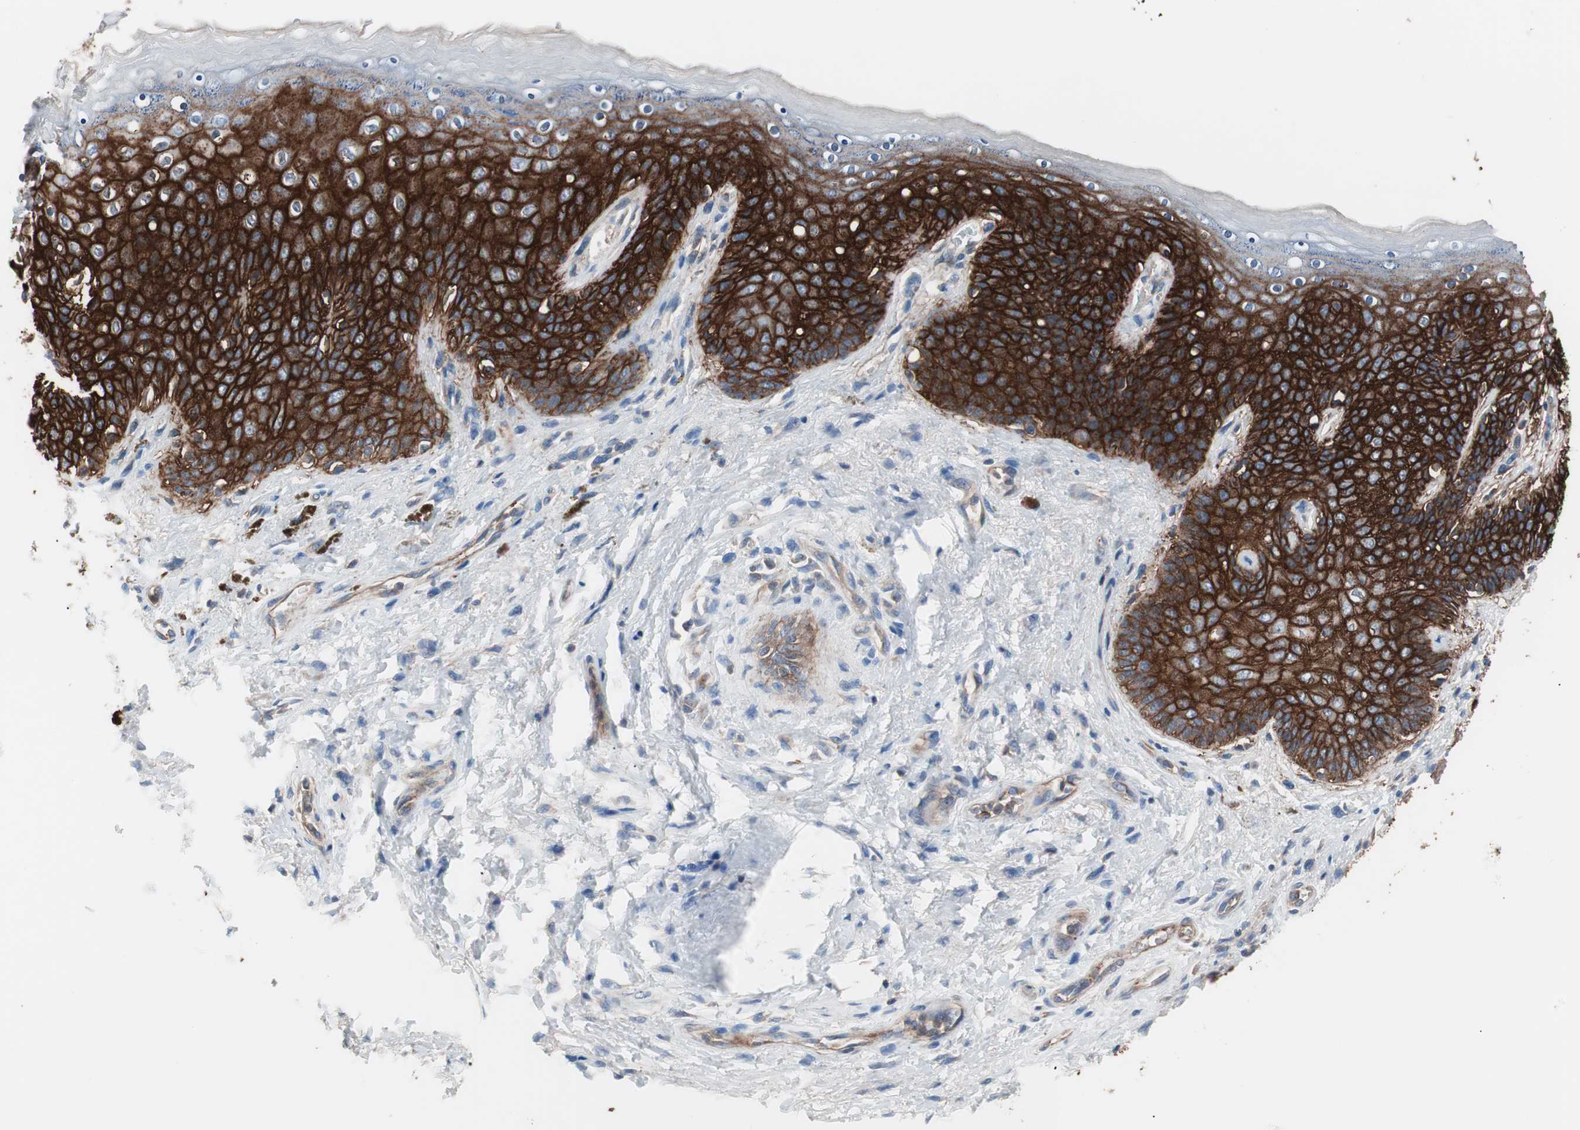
{"staining": {"intensity": "strong", "quantity": ">75%", "location": "cytoplasmic/membranous"}, "tissue": "skin", "cell_type": "Epidermal cells", "image_type": "normal", "snomed": [{"axis": "morphology", "description": "Normal tissue, NOS"}, {"axis": "topography", "description": "Anal"}], "caption": "Brown immunohistochemical staining in unremarkable skin exhibits strong cytoplasmic/membranous expression in about >75% of epidermal cells.", "gene": "GPR160", "patient": {"sex": "female", "age": 46}}